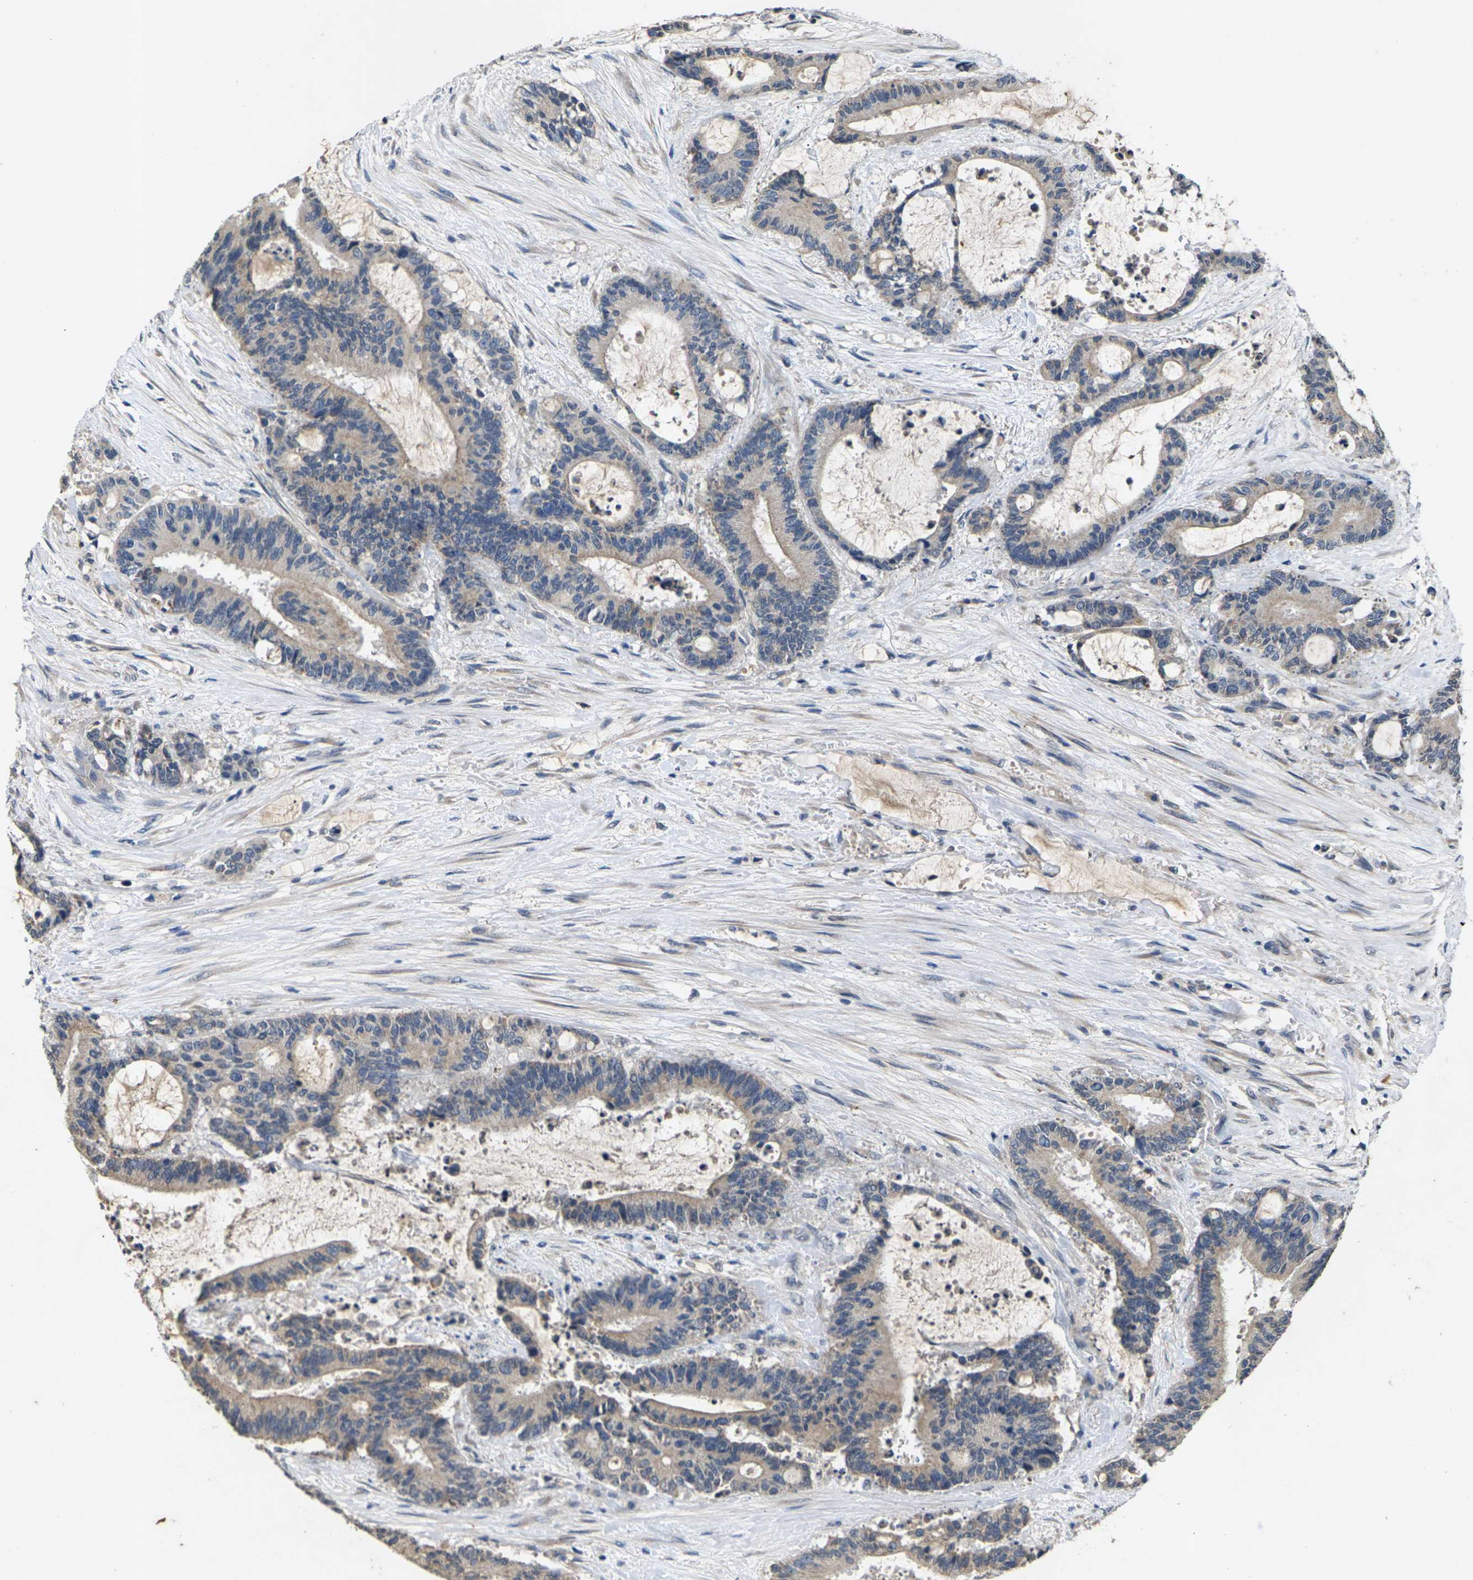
{"staining": {"intensity": "weak", "quantity": "<25%", "location": "cytoplasmic/membranous"}, "tissue": "liver cancer", "cell_type": "Tumor cells", "image_type": "cancer", "snomed": [{"axis": "morphology", "description": "Normal tissue, NOS"}, {"axis": "morphology", "description": "Cholangiocarcinoma"}, {"axis": "topography", "description": "Liver"}, {"axis": "topography", "description": "Peripheral nerve tissue"}], "caption": "Tumor cells are negative for protein expression in human cholangiocarcinoma (liver).", "gene": "SLC2A2", "patient": {"sex": "female", "age": 73}}